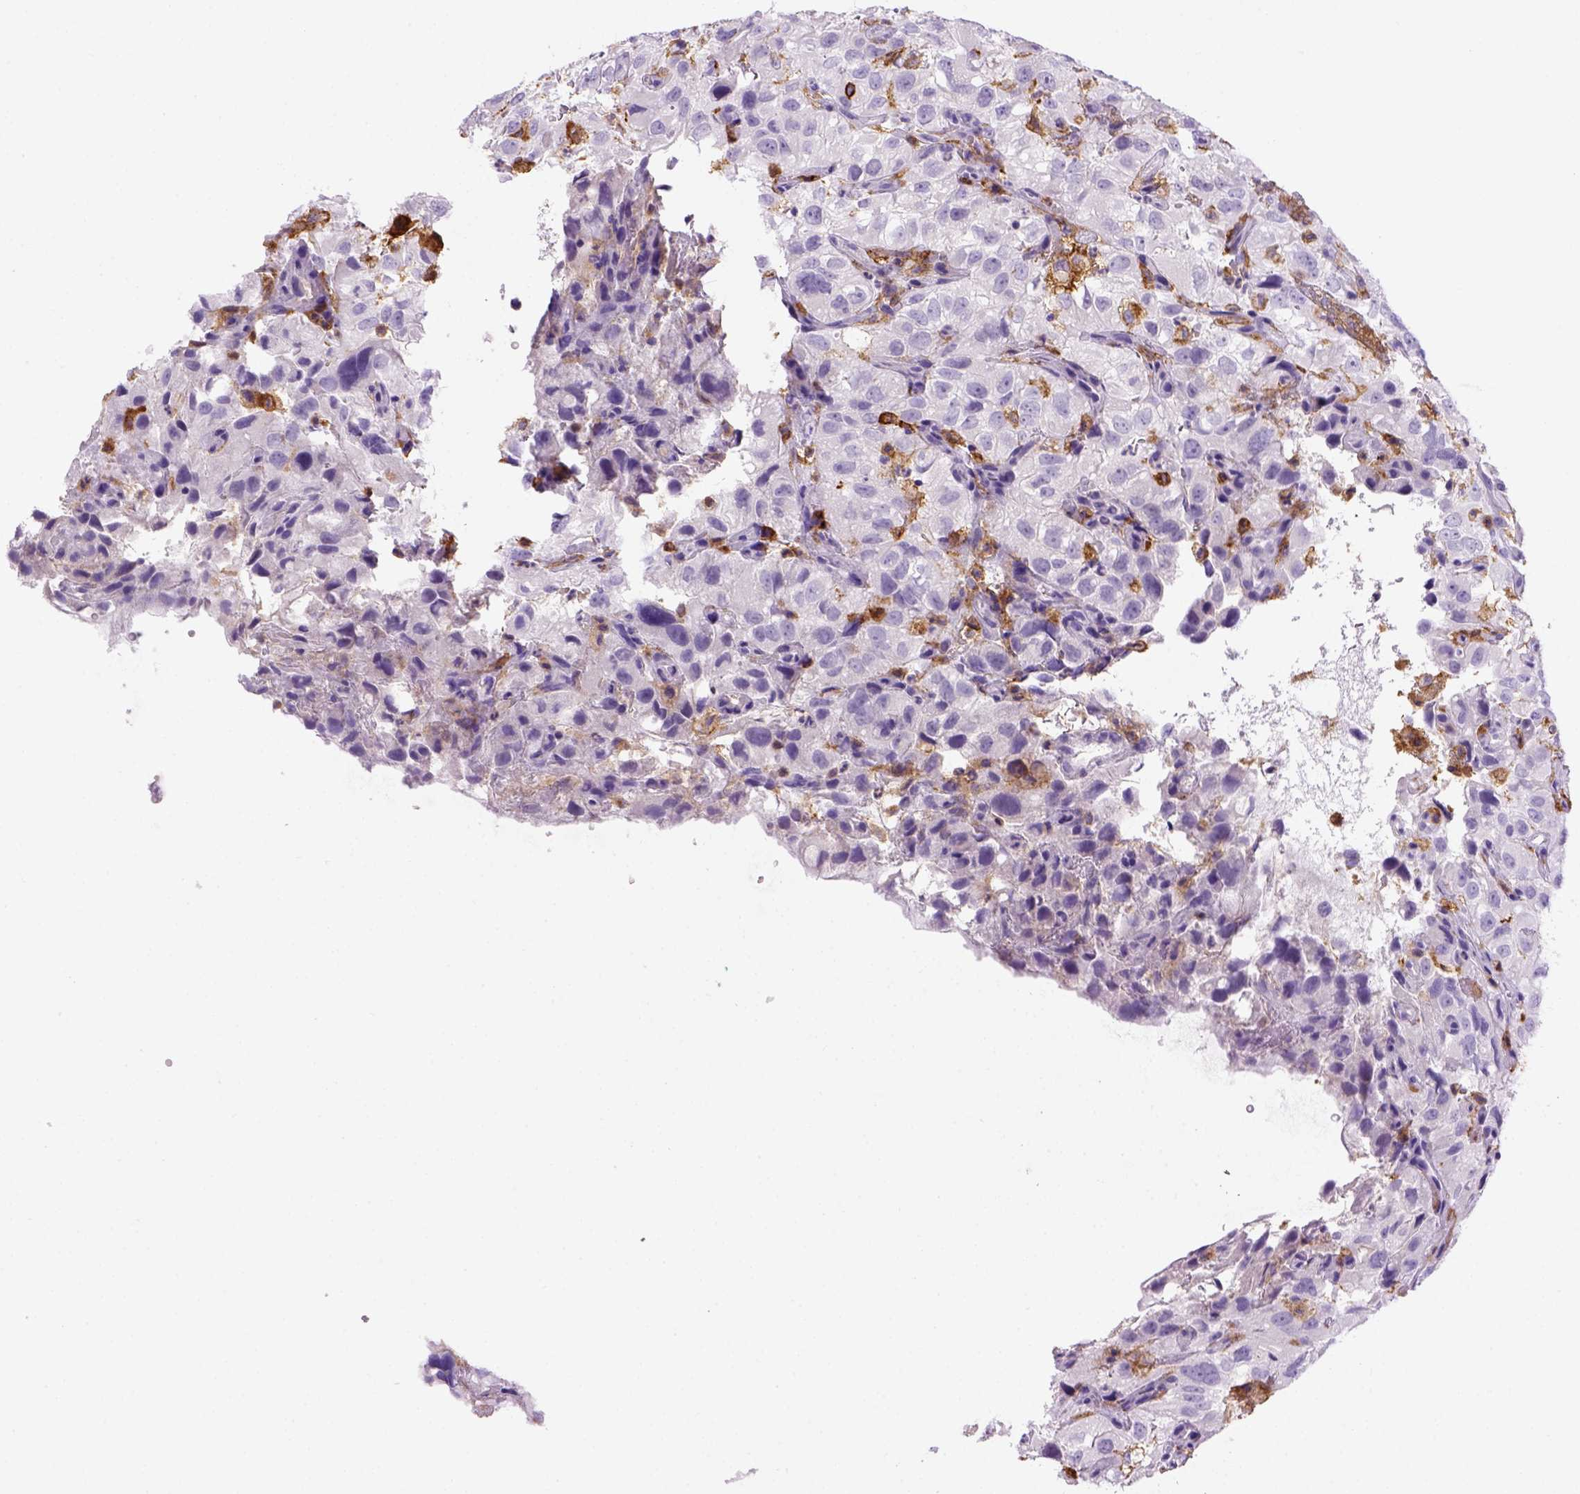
{"staining": {"intensity": "negative", "quantity": "none", "location": "none"}, "tissue": "renal cancer", "cell_type": "Tumor cells", "image_type": "cancer", "snomed": [{"axis": "morphology", "description": "Adenocarcinoma, NOS"}, {"axis": "topography", "description": "Kidney"}], "caption": "The photomicrograph reveals no significant expression in tumor cells of renal adenocarcinoma.", "gene": "CD14", "patient": {"sex": "male", "age": 64}}